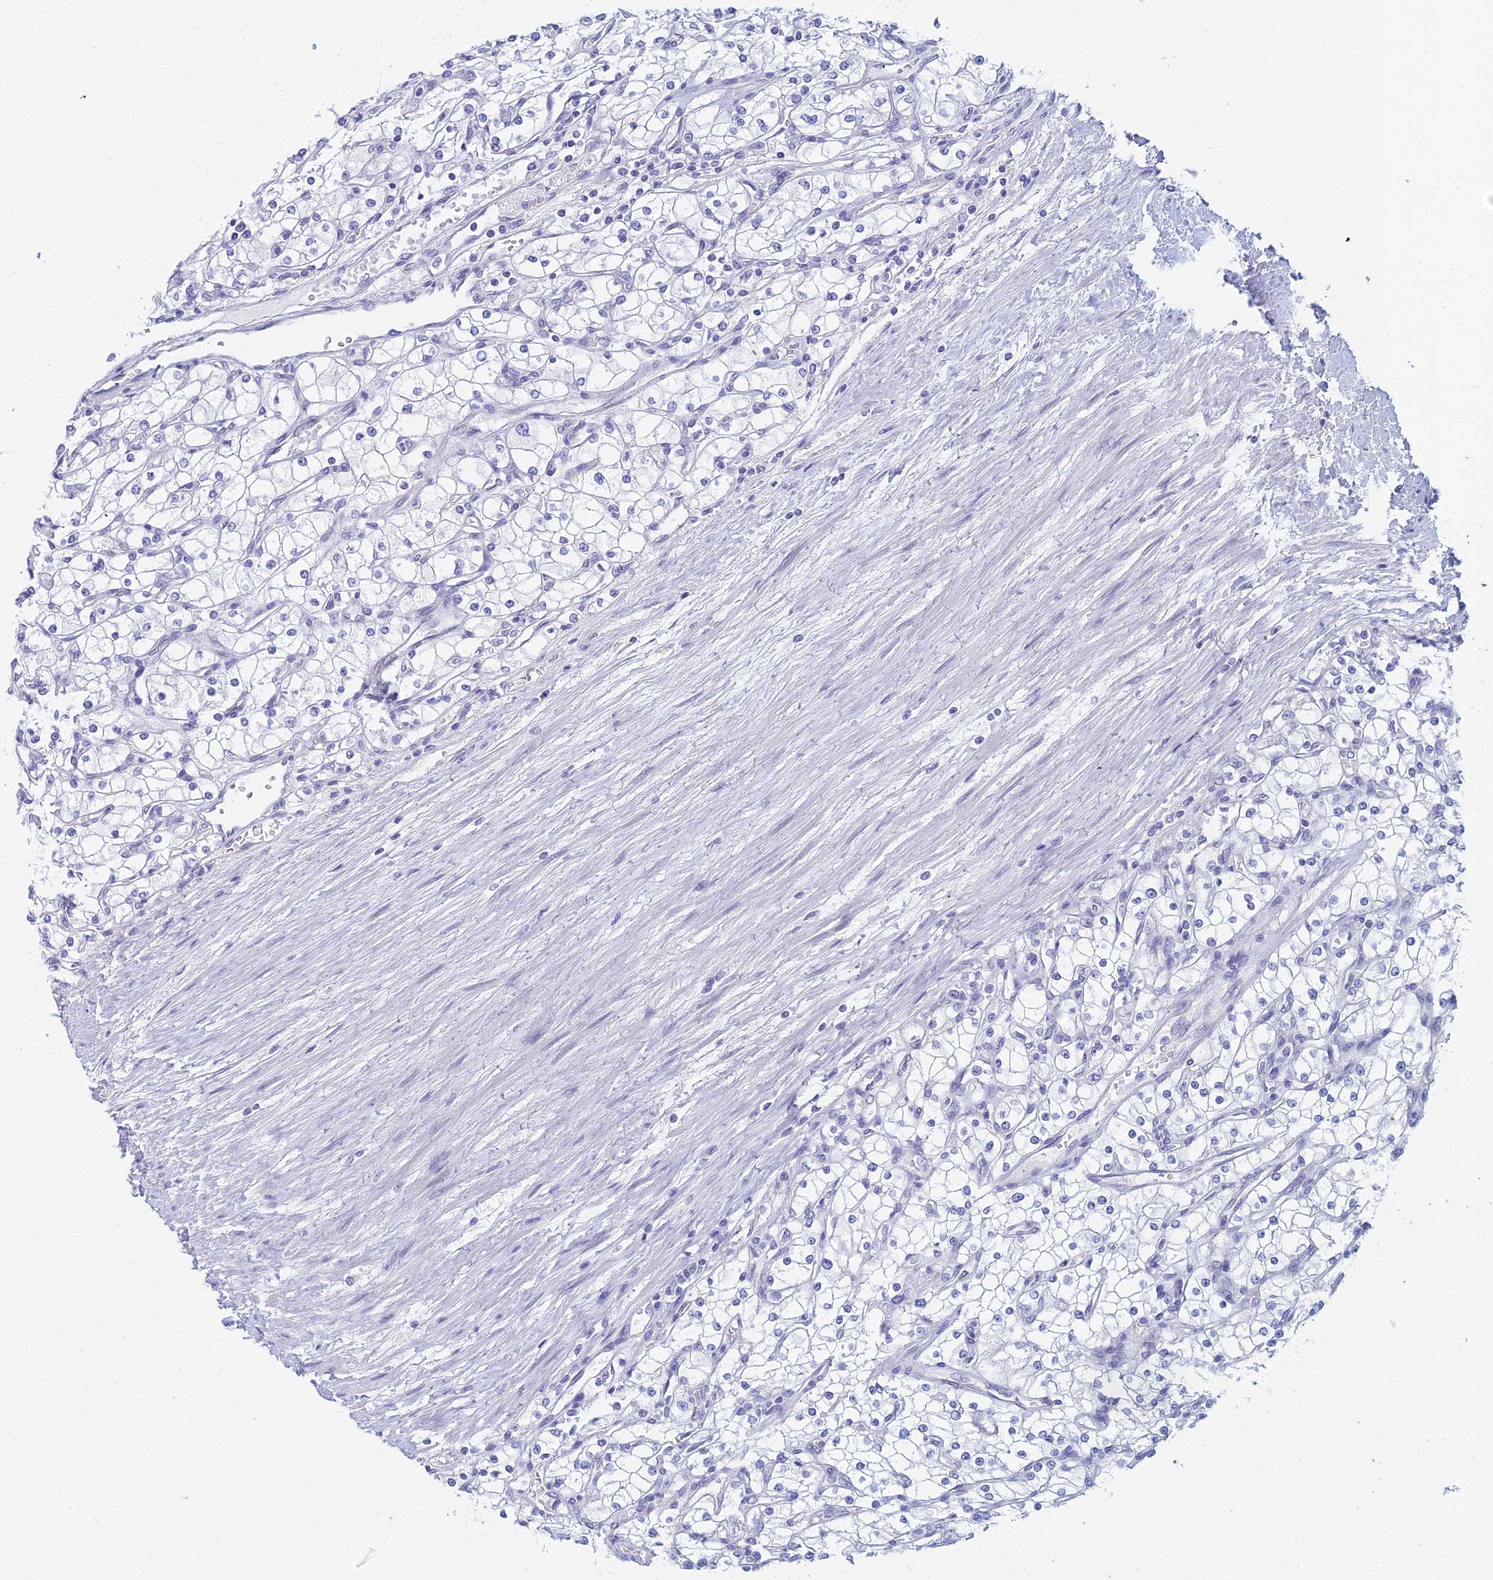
{"staining": {"intensity": "negative", "quantity": "none", "location": "none"}, "tissue": "renal cancer", "cell_type": "Tumor cells", "image_type": "cancer", "snomed": [{"axis": "morphology", "description": "Adenocarcinoma, NOS"}, {"axis": "topography", "description": "Kidney"}], "caption": "Immunohistochemistry (IHC) micrograph of neoplastic tissue: renal cancer stained with DAB demonstrates no significant protein expression in tumor cells.", "gene": "EEF2KMT", "patient": {"sex": "male", "age": 80}}